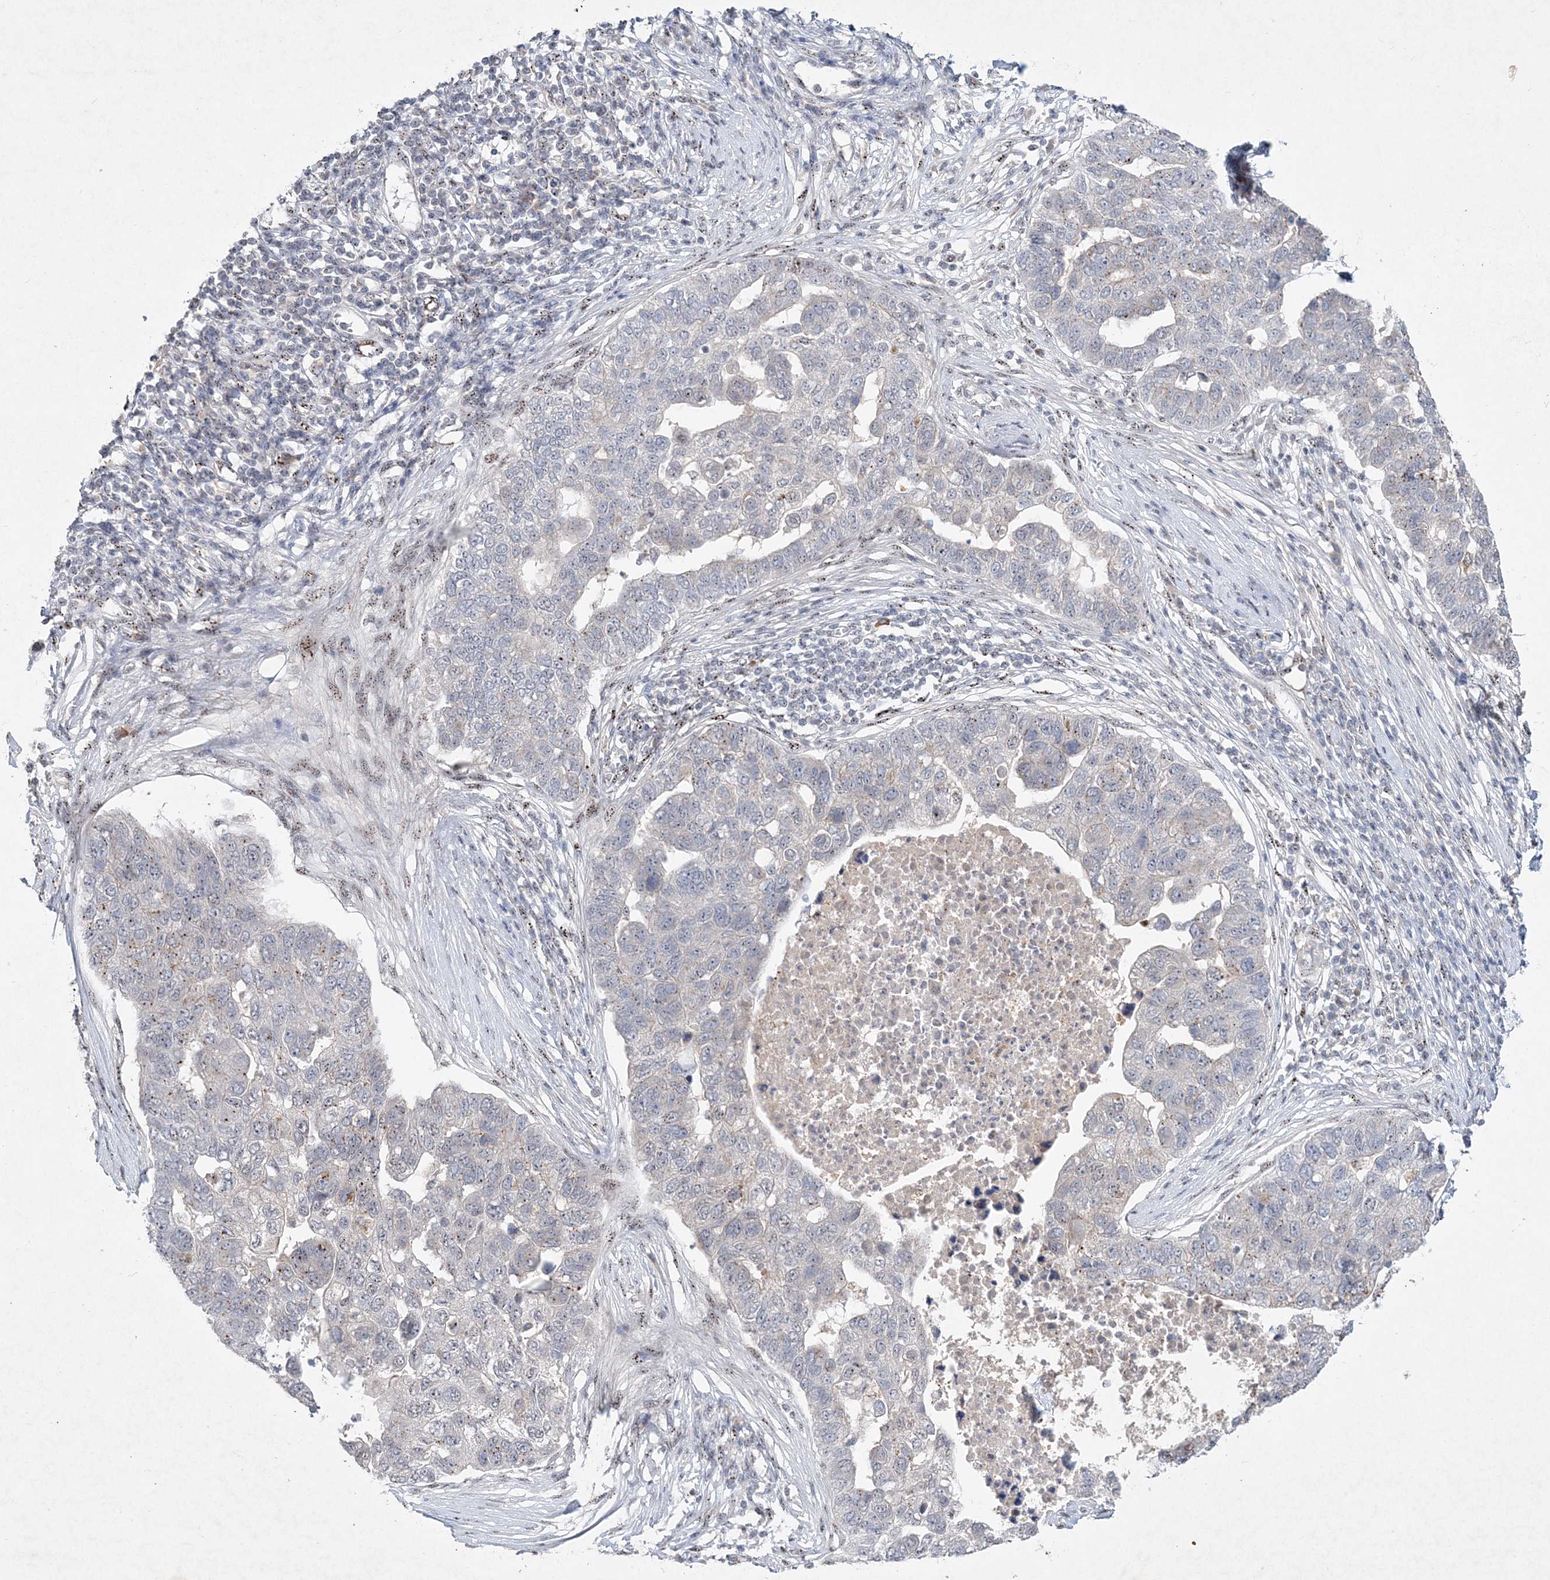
{"staining": {"intensity": "weak", "quantity": "<25%", "location": "cytoplasmic/membranous"}, "tissue": "pancreatic cancer", "cell_type": "Tumor cells", "image_type": "cancer", "snomed": [{"axis": "morphology", "description": "Adenocarcinoma, NOS"}, {"axis": "topography", "description": "Pancreas"}], "caption": "Tumor cells show no significant staining in pancreatic cancer (adenocarcinoma). (DAB (3,3'-diaminobenzidine) immunohistochemistry (IHC), high magnification).", "gene": "GIN1", "patient": {"sex": "female", "age": 61}}